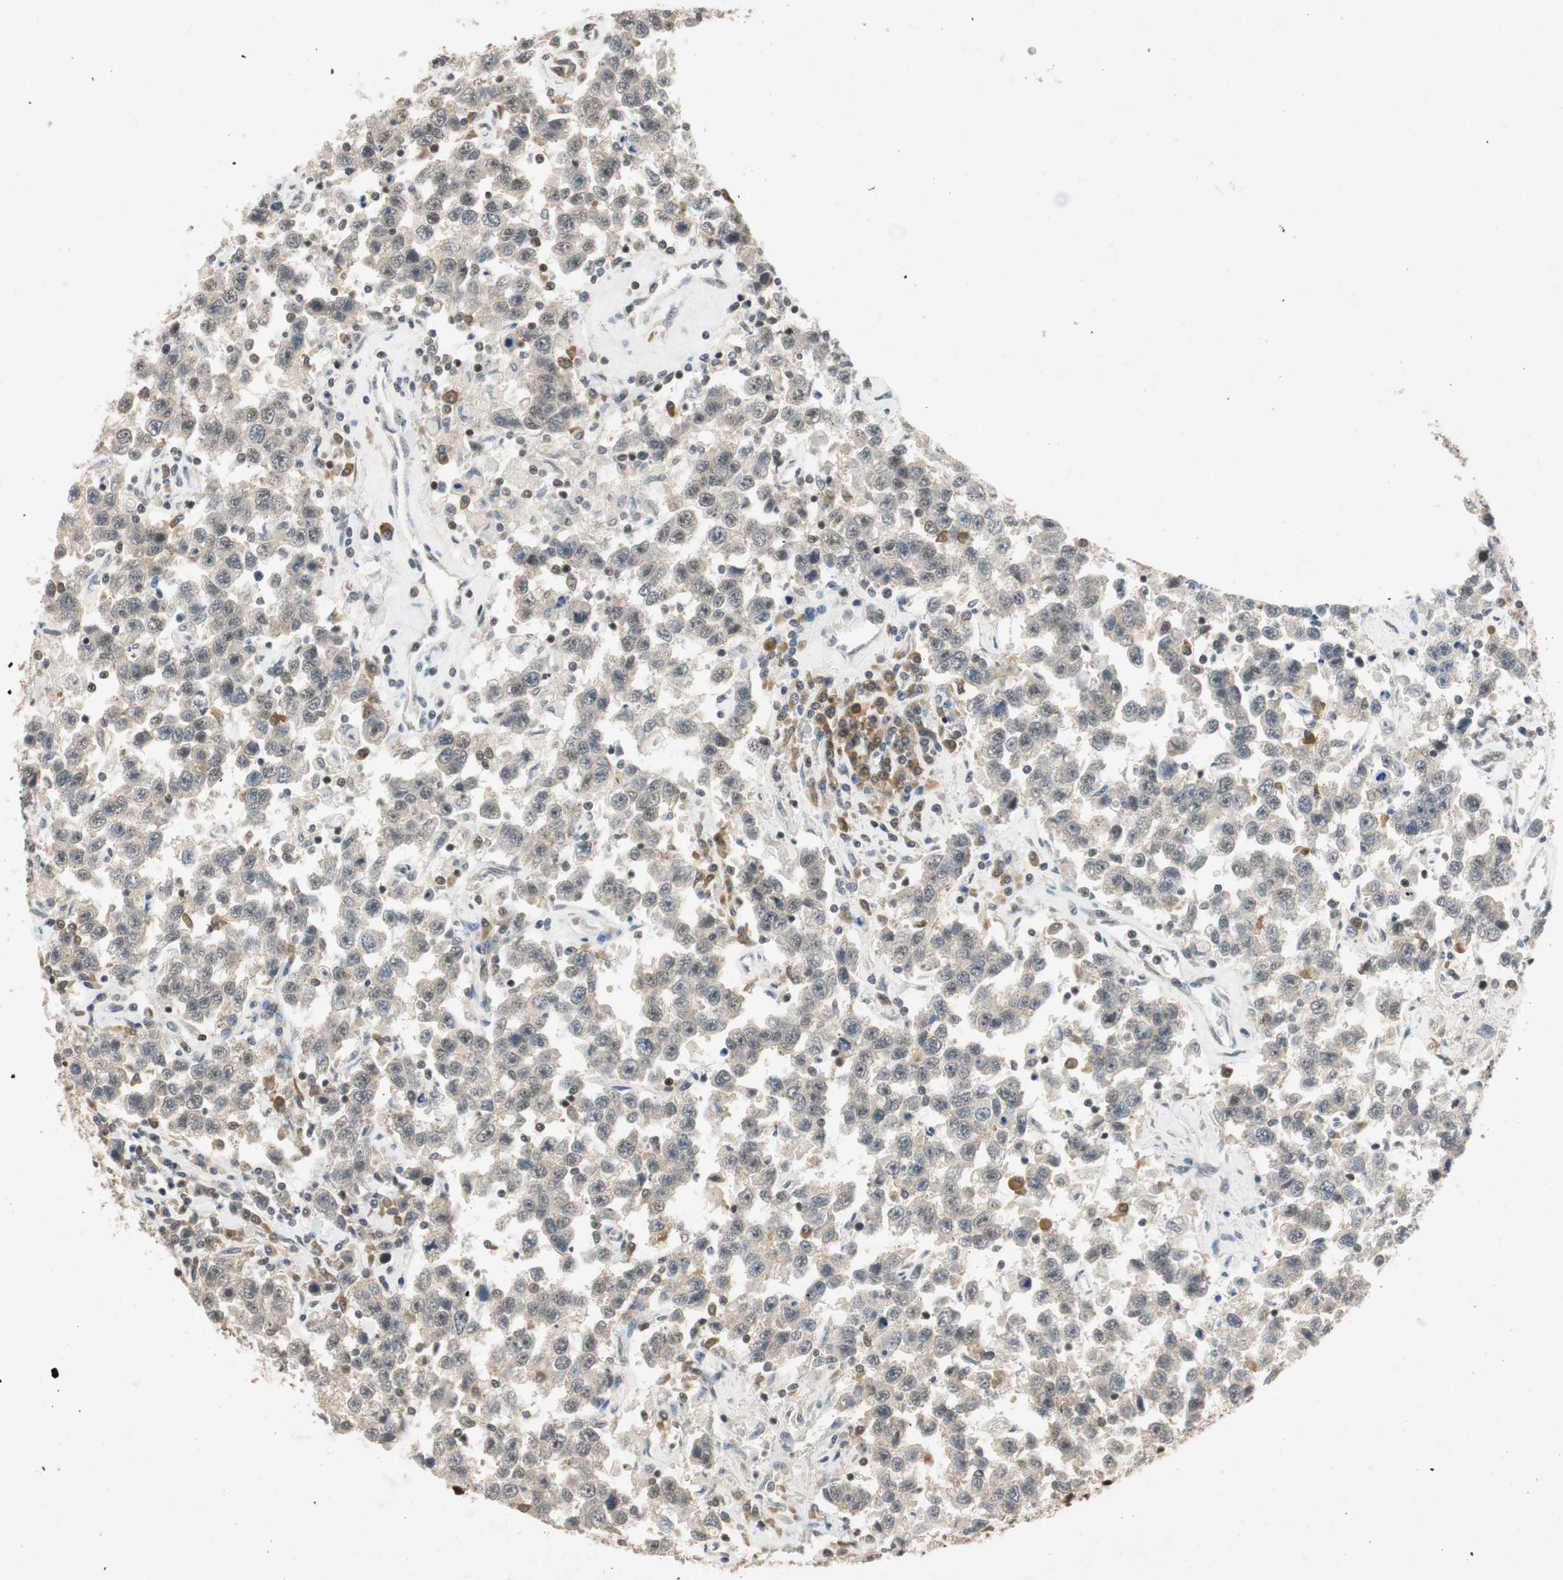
{"staining": {"intensity": "negative", "quantity": "none", "location": "none"}, "tissue": "testis cancer", "cell_type": "Tumor cells", "image_type": "cancer", "snomed": [{"axis": "morphology", "description": "Seminoma, NOS"}, {"axis": "topography", "description": "Testis"}], "caption": "Testis seminoma was stained to show a protein in brown. There is no significant expression in tumor cells.", "gene": "NCBP3", "patient": {"sex": "male", "age": 41}}